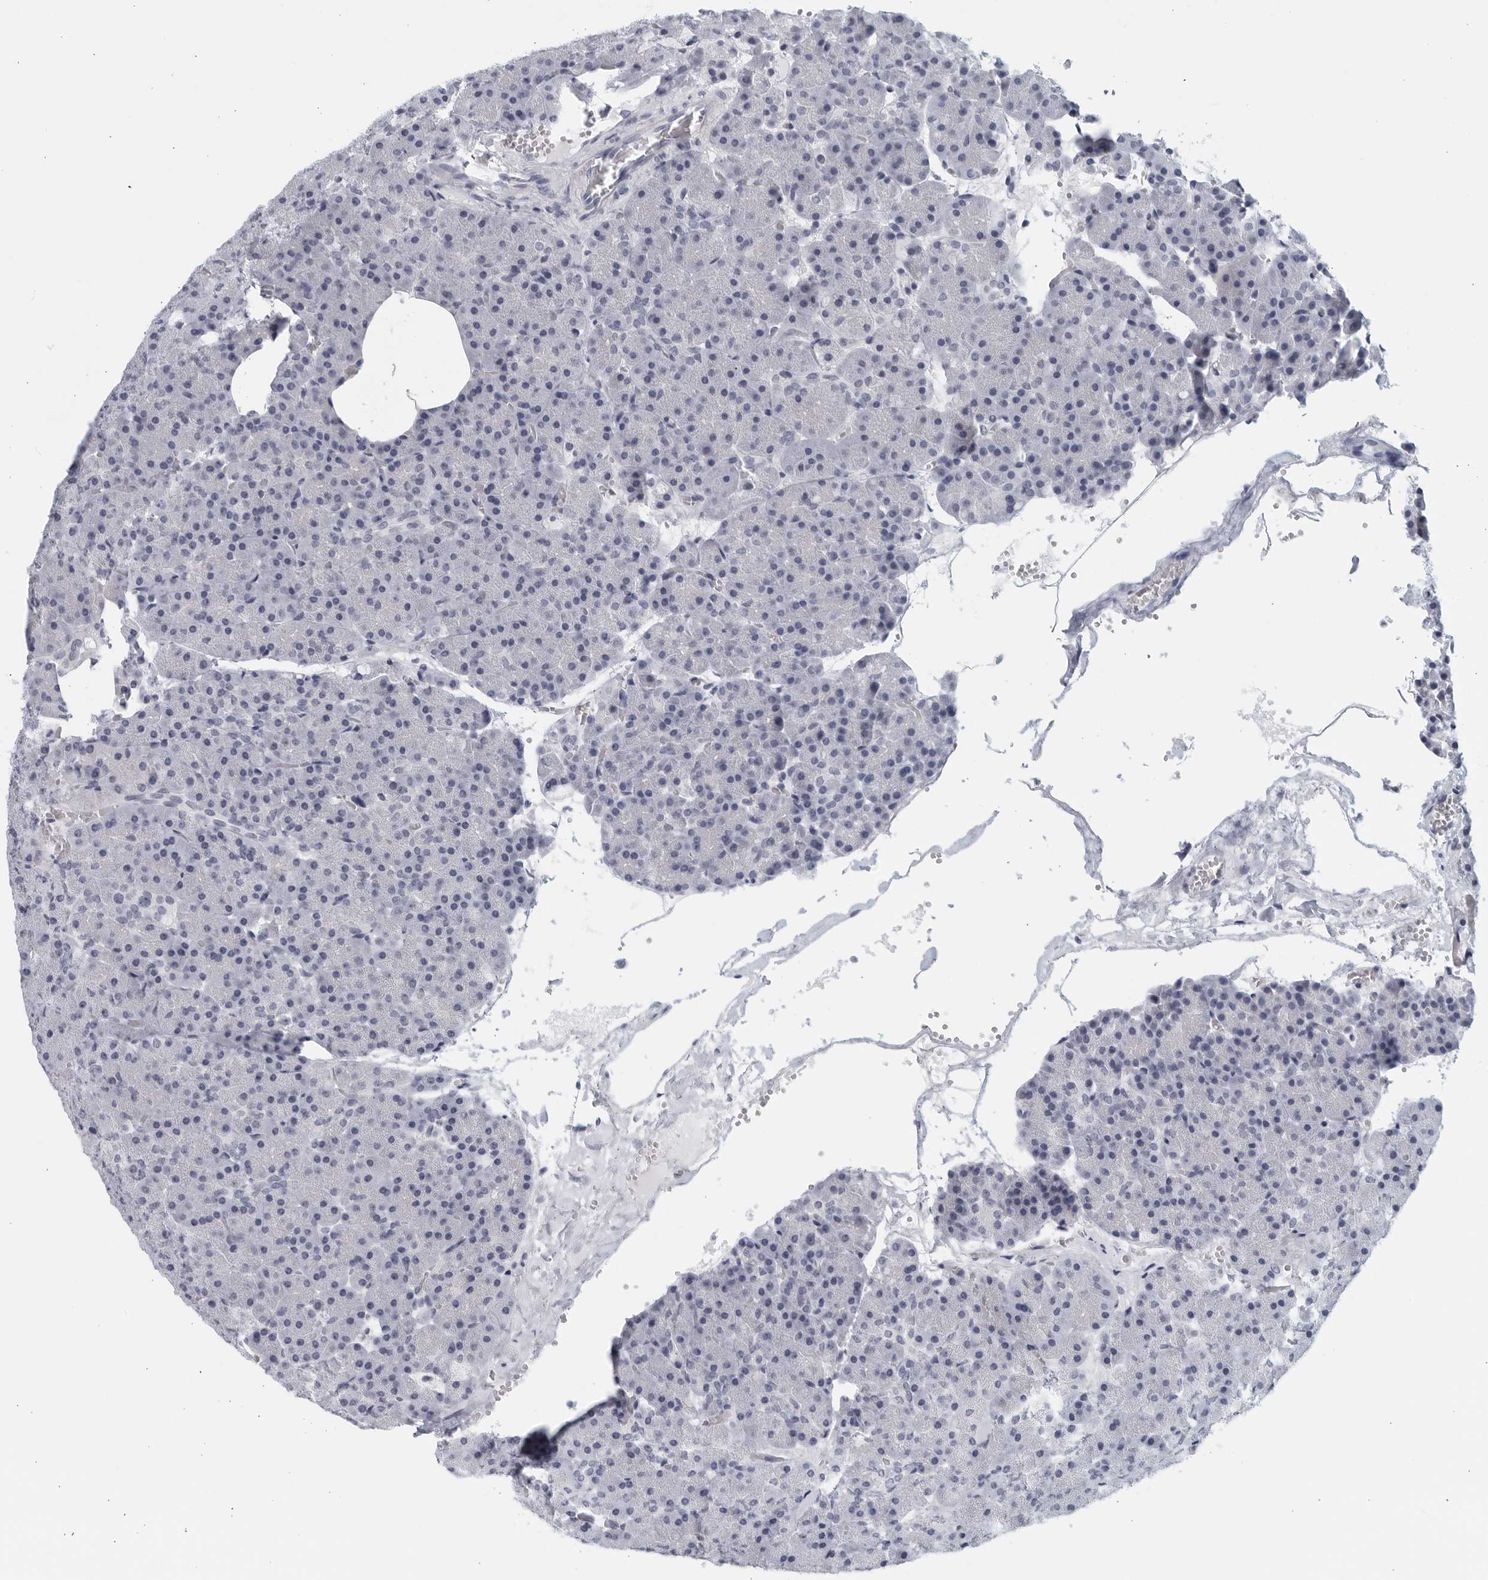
{"staining": {"intensity": "negative", "quantity": "none", "location": "none"}, "tissue": "pancreas", "cell_type": "Exocrine glandular cells", "image_type": "normal", "snomed": [{"axis": "morphology", "description": "Normal tissue, NOS"}, {"axis": "morphology", "description": "Carcinoid, malignant, NOS"}, {"axis": "topography", "description": "Pancreas"}], "caption": "IHC micrograph of unremarkable pancreas: pancreas stained with DAB (3,3'-diaminobenzidine) shows no significant protein expression in exocrine glandular cells. (DAB (3,3'-diaminobenzidine) immunohistochemistry (IHC), high magnification).", "gene": "MATN1", "patient": {"sex": "female", "age": 35}}